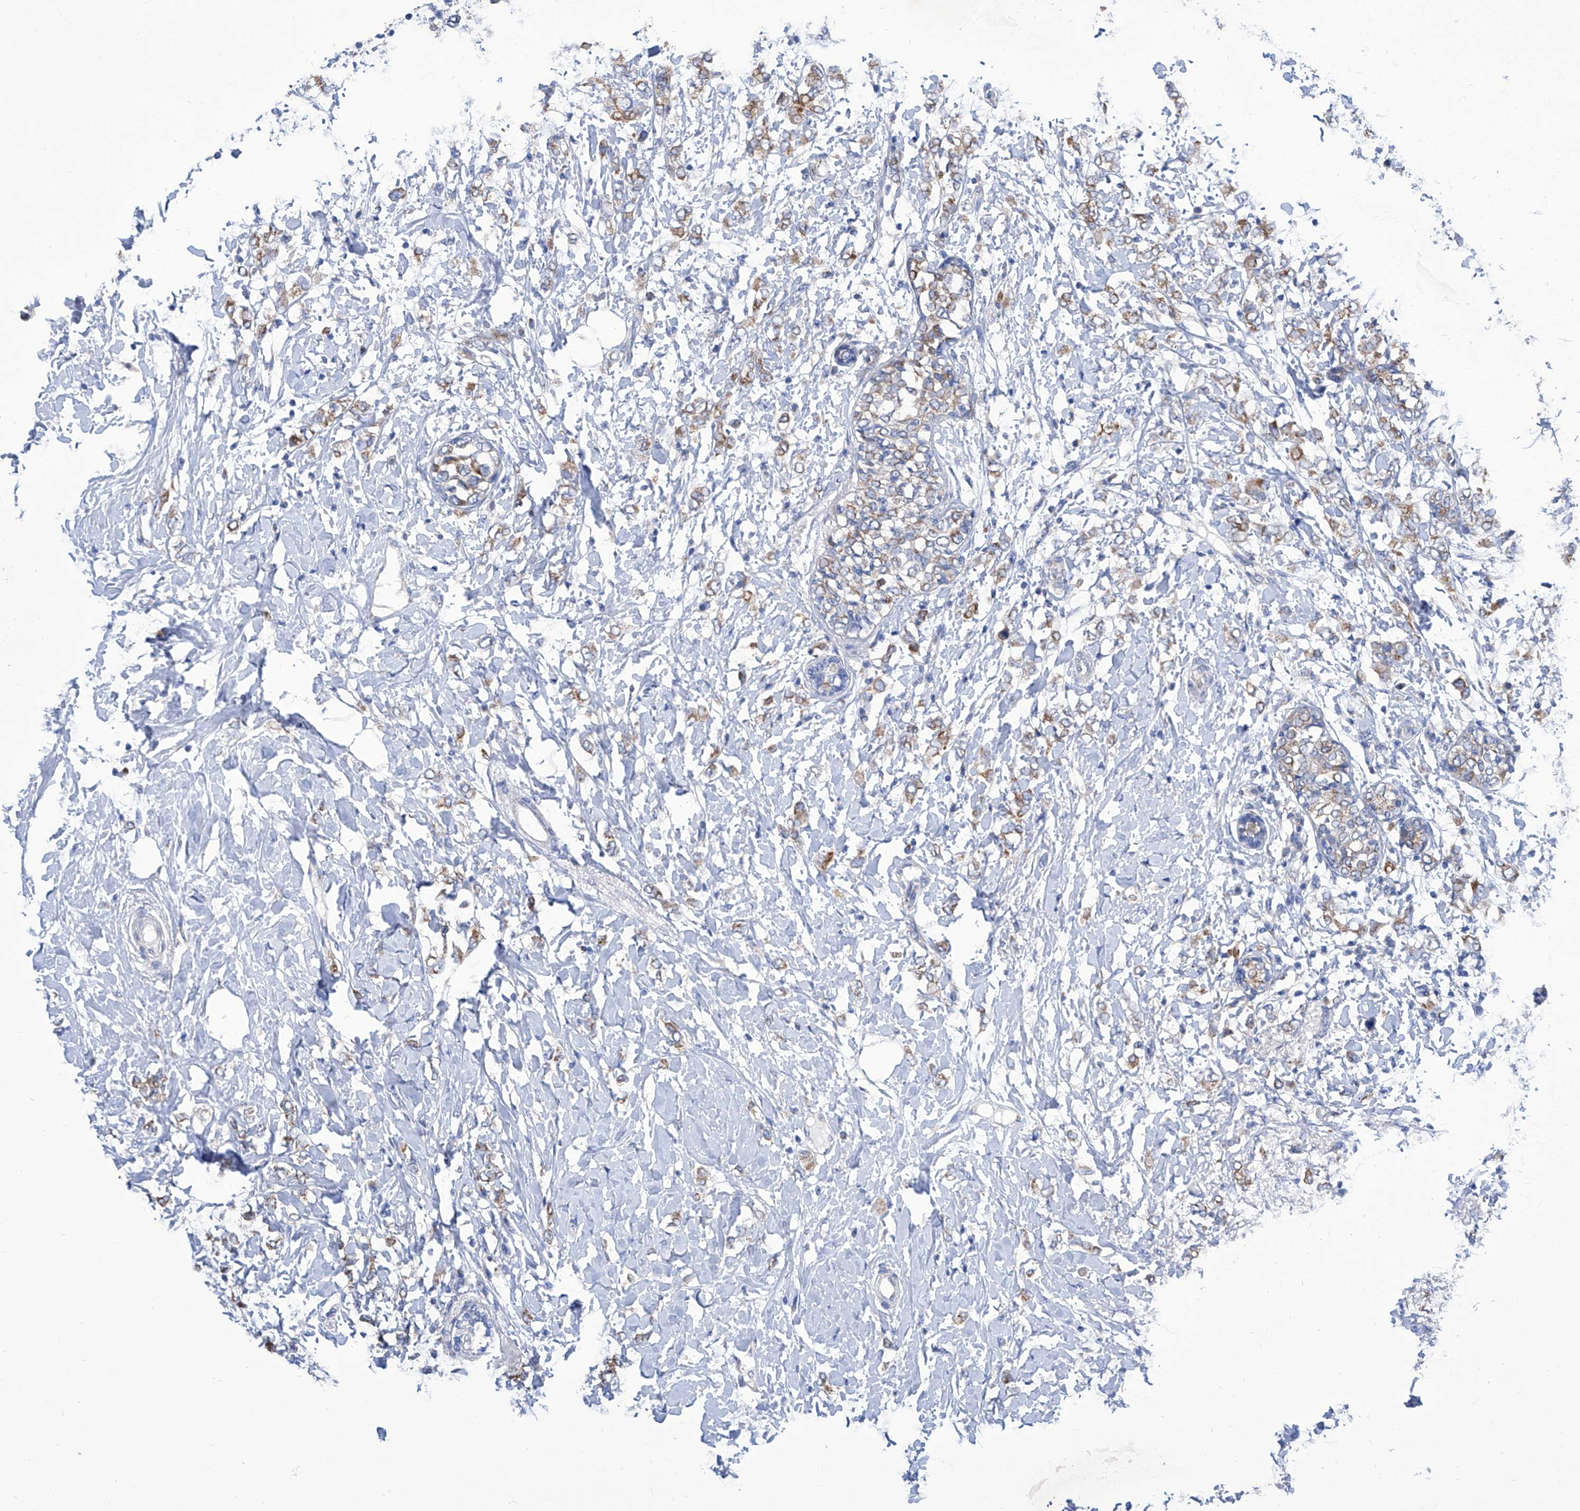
{"staining": {"intensity": "moderate", "quantity": ">75%", "location": "cytoplasmic/membranous"}, "tissue": "breast cancer", "cell_type": "Tumor cells", "image_type": "cancer", "snomed": [{"axis": "morphology", "description": "Normal tissue, NOS"}, {"axis": "morphology", "description": "Lobular carcinoma"}, {"axis": "topography", "description": "Breast"}], "caption": "DAB (3,3'-diaminobenzidine) immunohistochemical staining of human breast cancer (lobular carcinoma) exhibits moderate cytoplasmic/membranous protein positivity in approximately >75% of tumor cells.", "gene": "TJAP1", "patient": {"sex": "female", "age": 47}}